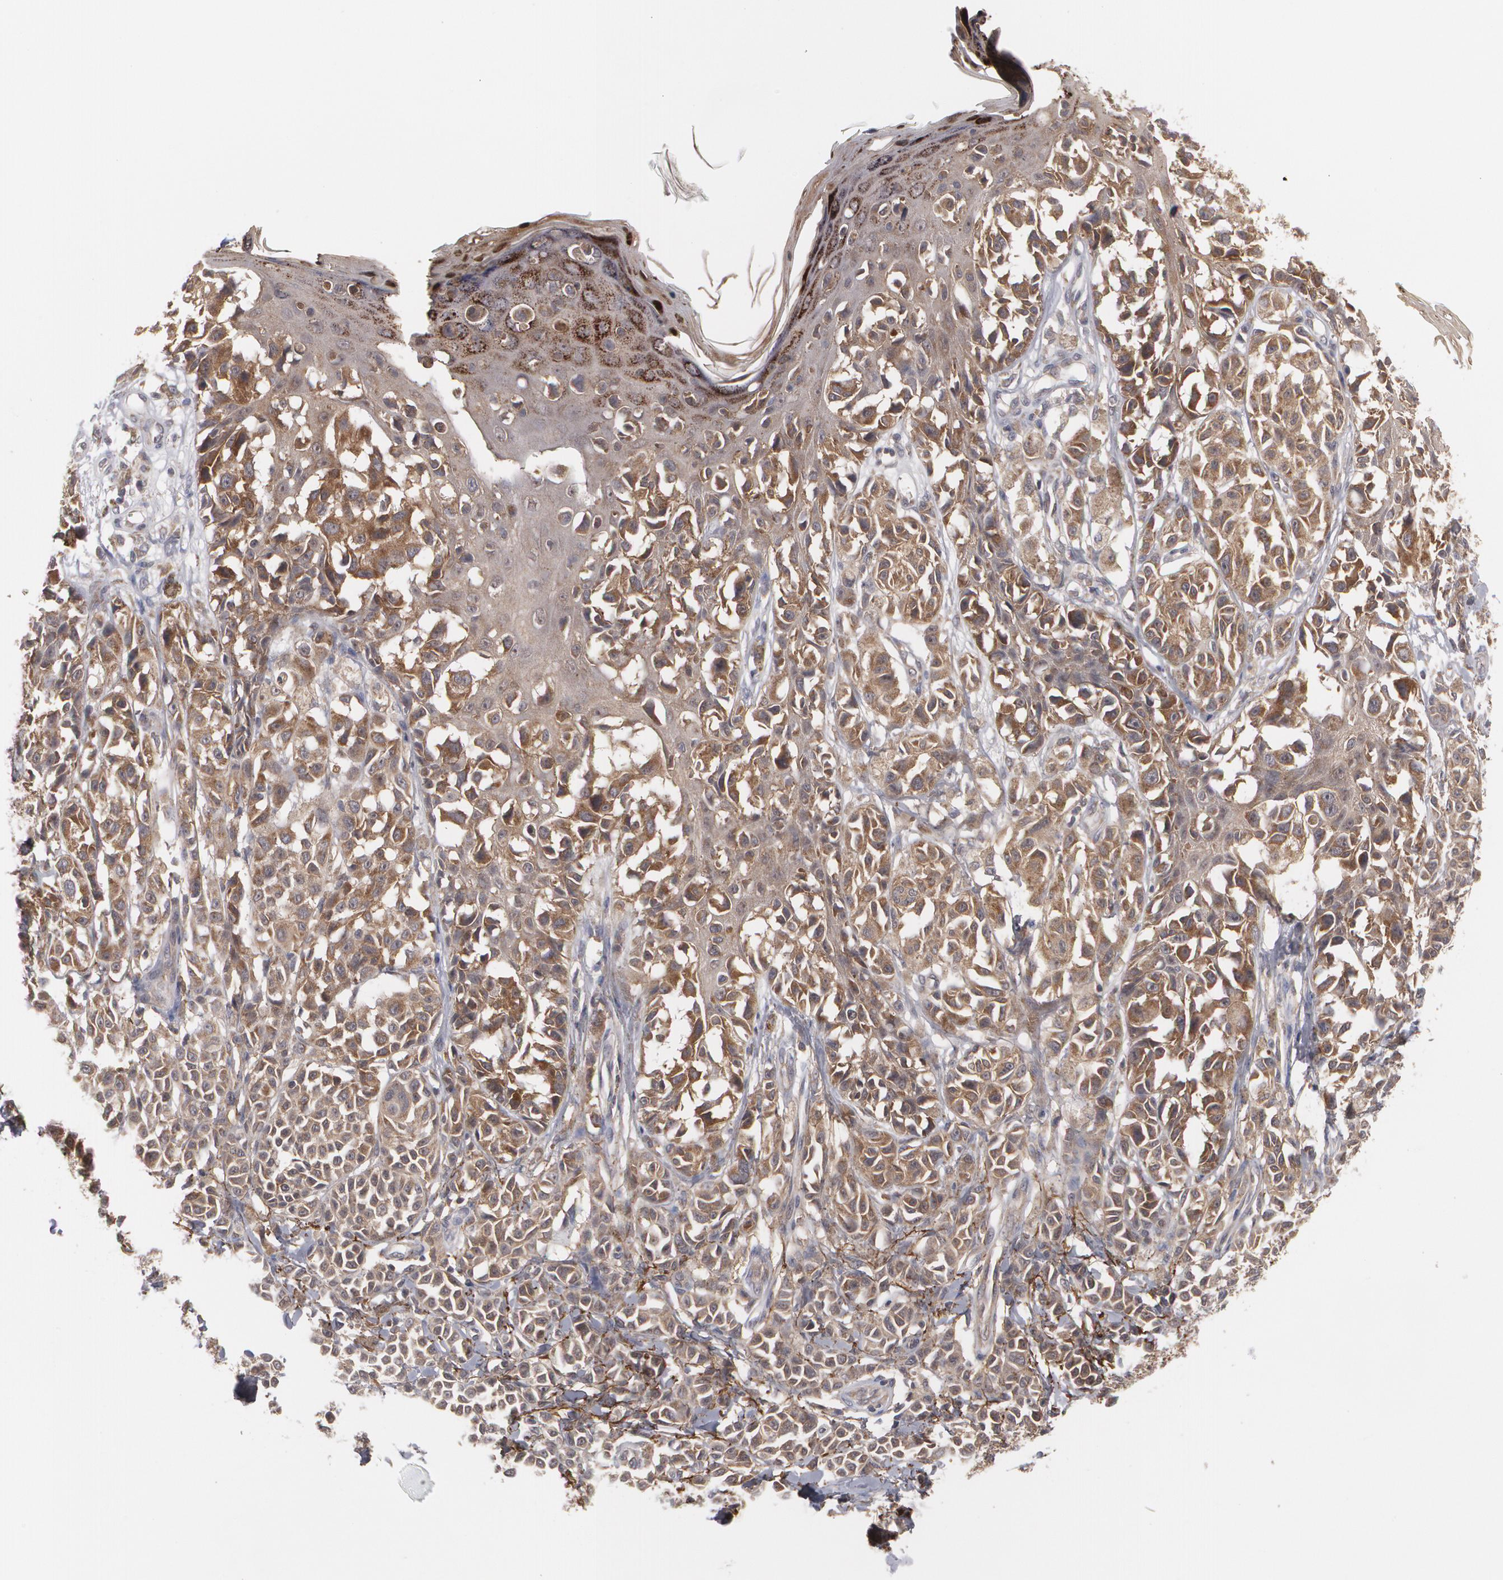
{"staining": {"intensity": "moderate", "quantity": ">75%", "location": "cytoplasmic/membranous"}, "tissue": "melanoma", "cell_type": "Tumor cells", "image_type": "cancer", "snomed": [{"axis": "morphology", "description": "Malignant melanoma, NOS"}, {"axis": "topography", "description": "Skin"}], "caption": "A medium amount of moderate cytoplasmic/membranous expression is appreciated in approximately >75% of tumor cells in melanoma tissue.", "gene": "BMP6", "patient": {"sex": "female", "age": 38}}